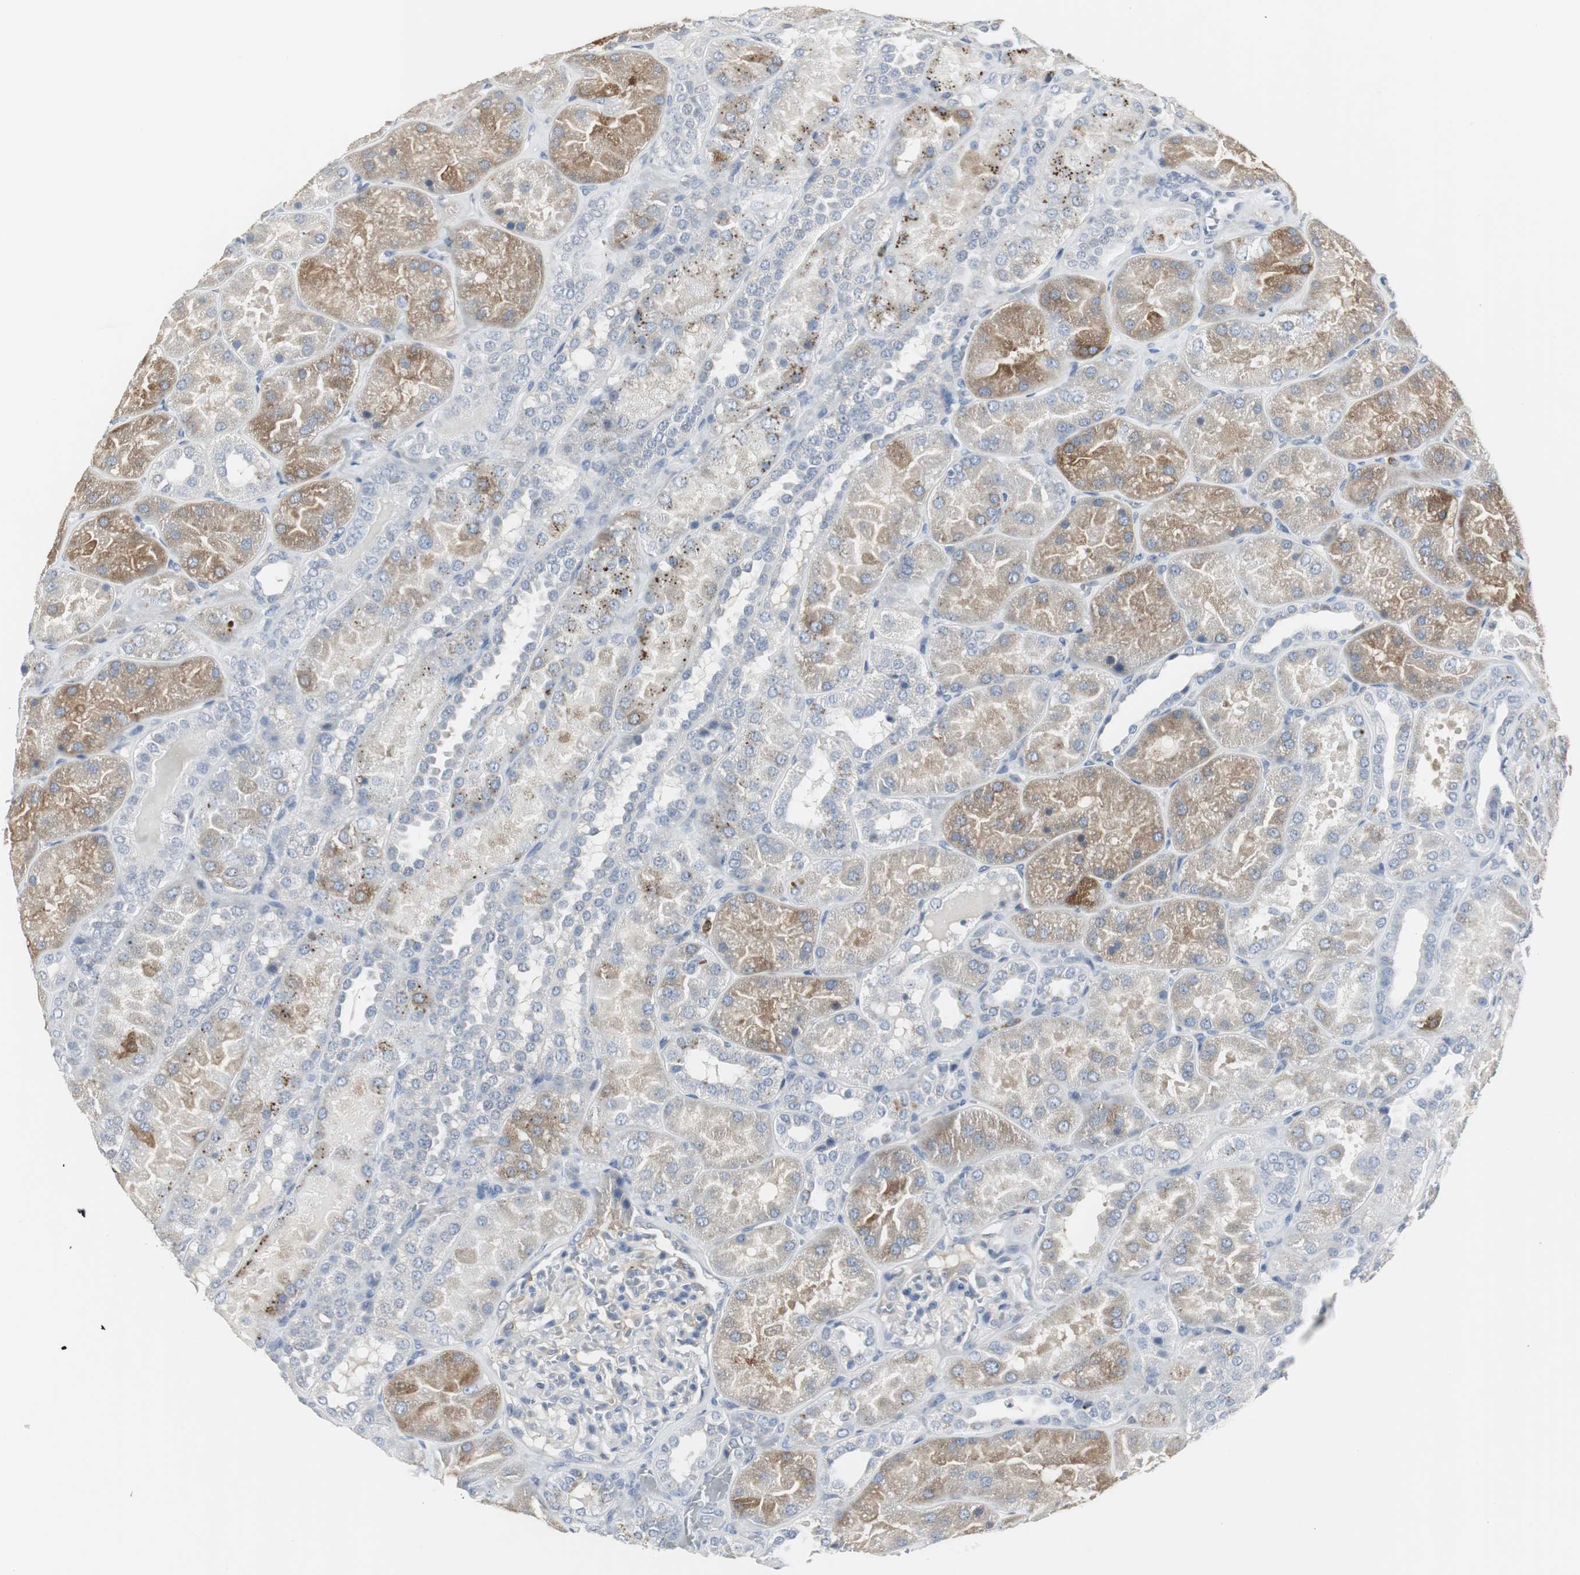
{"staining": {"intensity": "negative", "quantity": "none", "location": "none"}, "tissue": "kidney", "cell_type": "Cells in glomeruli", "image_type": "normal", "snomed": [{"axis": "morphology", "description": "Normal tissue, NOS"}, {"axis": "topography", "description": "Kidney"}], "caption": "Photomicrograph shows no significant protein expression in cells in glomeruli of unremarkable kidney.", "gene": "PI15", "patient": {"sex": "male", "age": 28}}